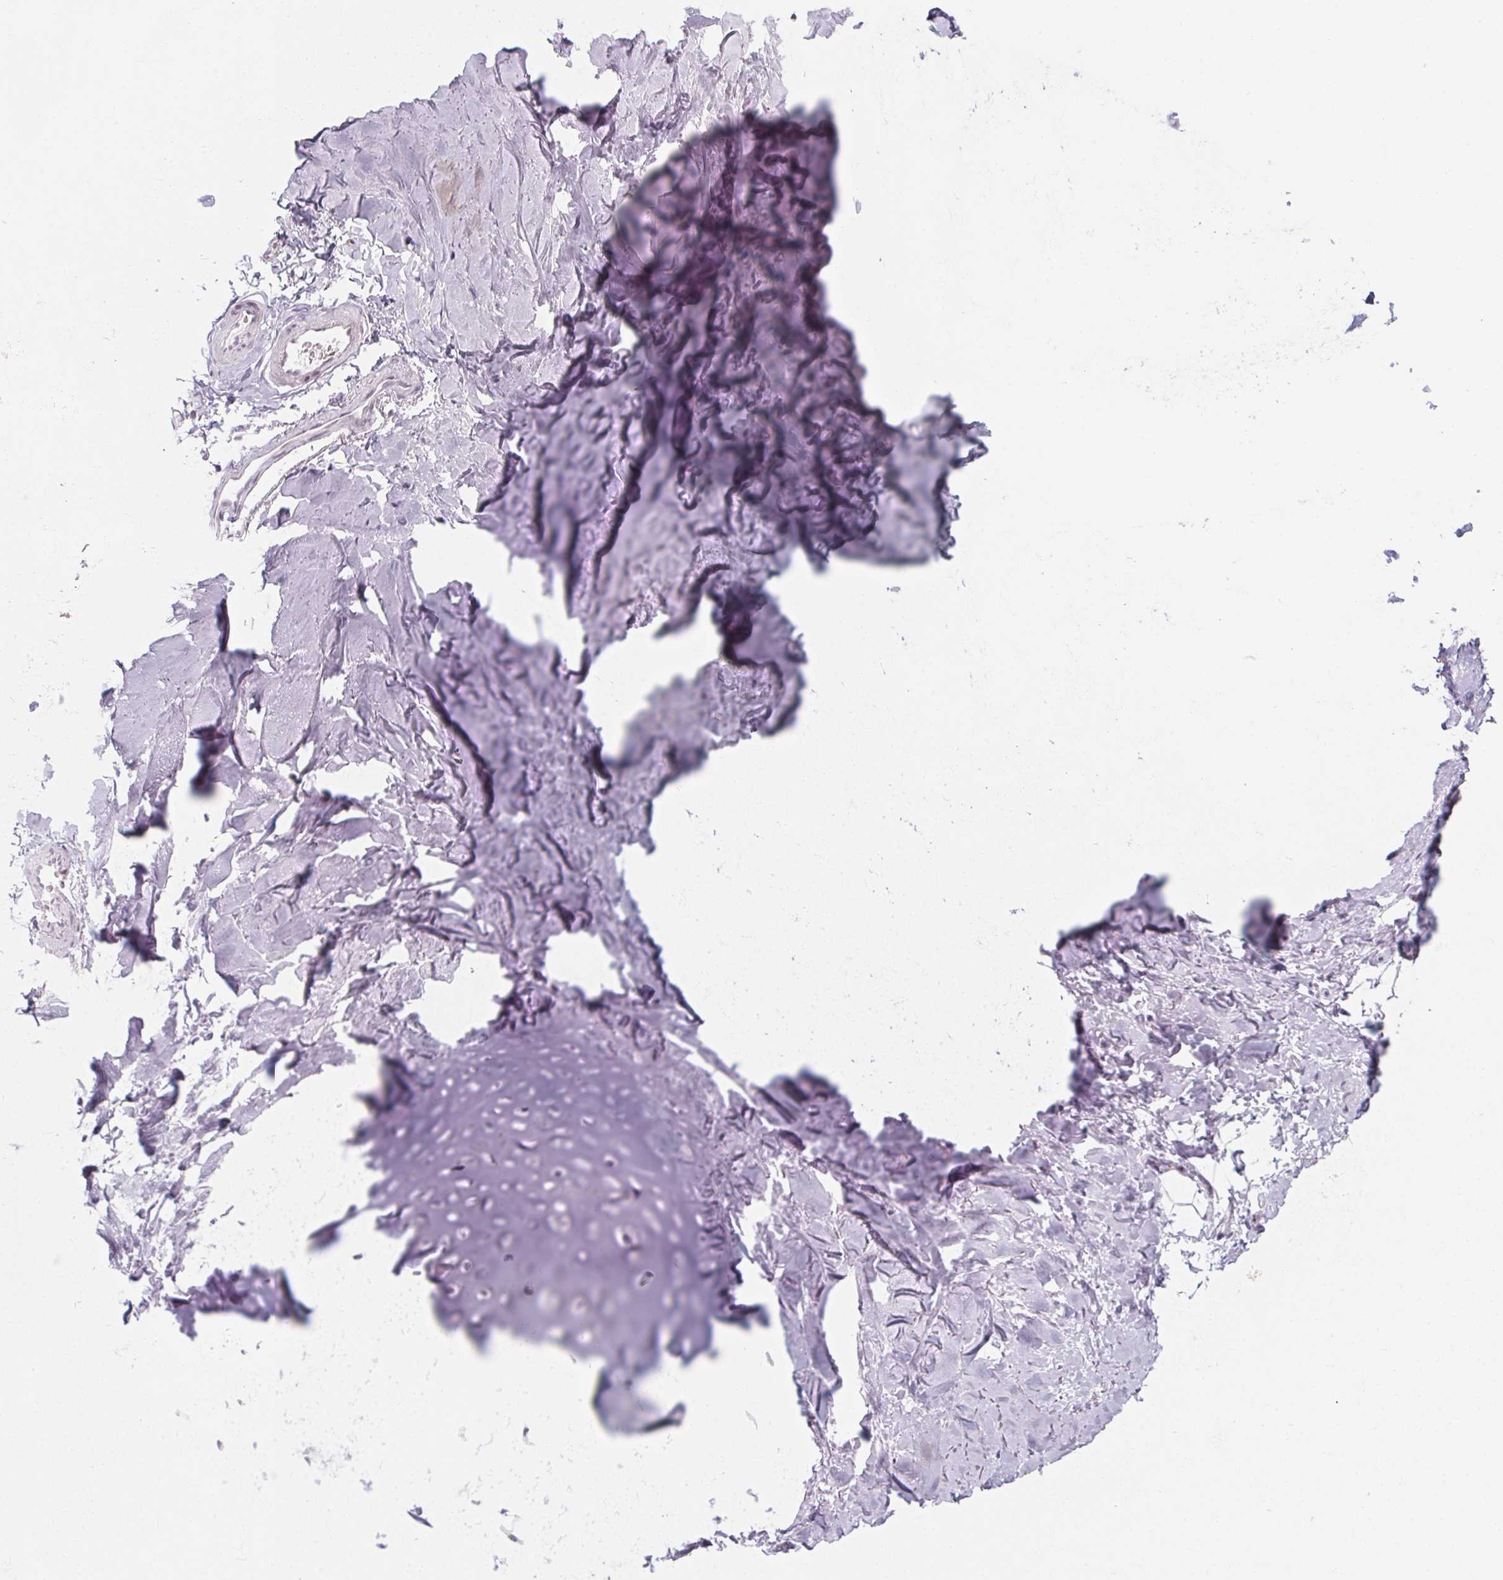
{"staining": {"intensity": "negative", "quantity": "none", "location": "none"}, "tissue": "adipose tissue", "cell_type": "Adipocytes", "image_type": "normal", "snomed": [{"axis": "morphology", "description": "Normal tissue, NOS"}, {"axis": "topography", "description": "Cartilage tissue"}, {"axis": "topography", "description": "Bronchus"}], "caption": "This is a histopathology image of IHC staining of benign adipose tissue, which shows no expression in adipocytes.", "gene": "KCNQ2", "patient": {"sex": "female", "age": 79}}